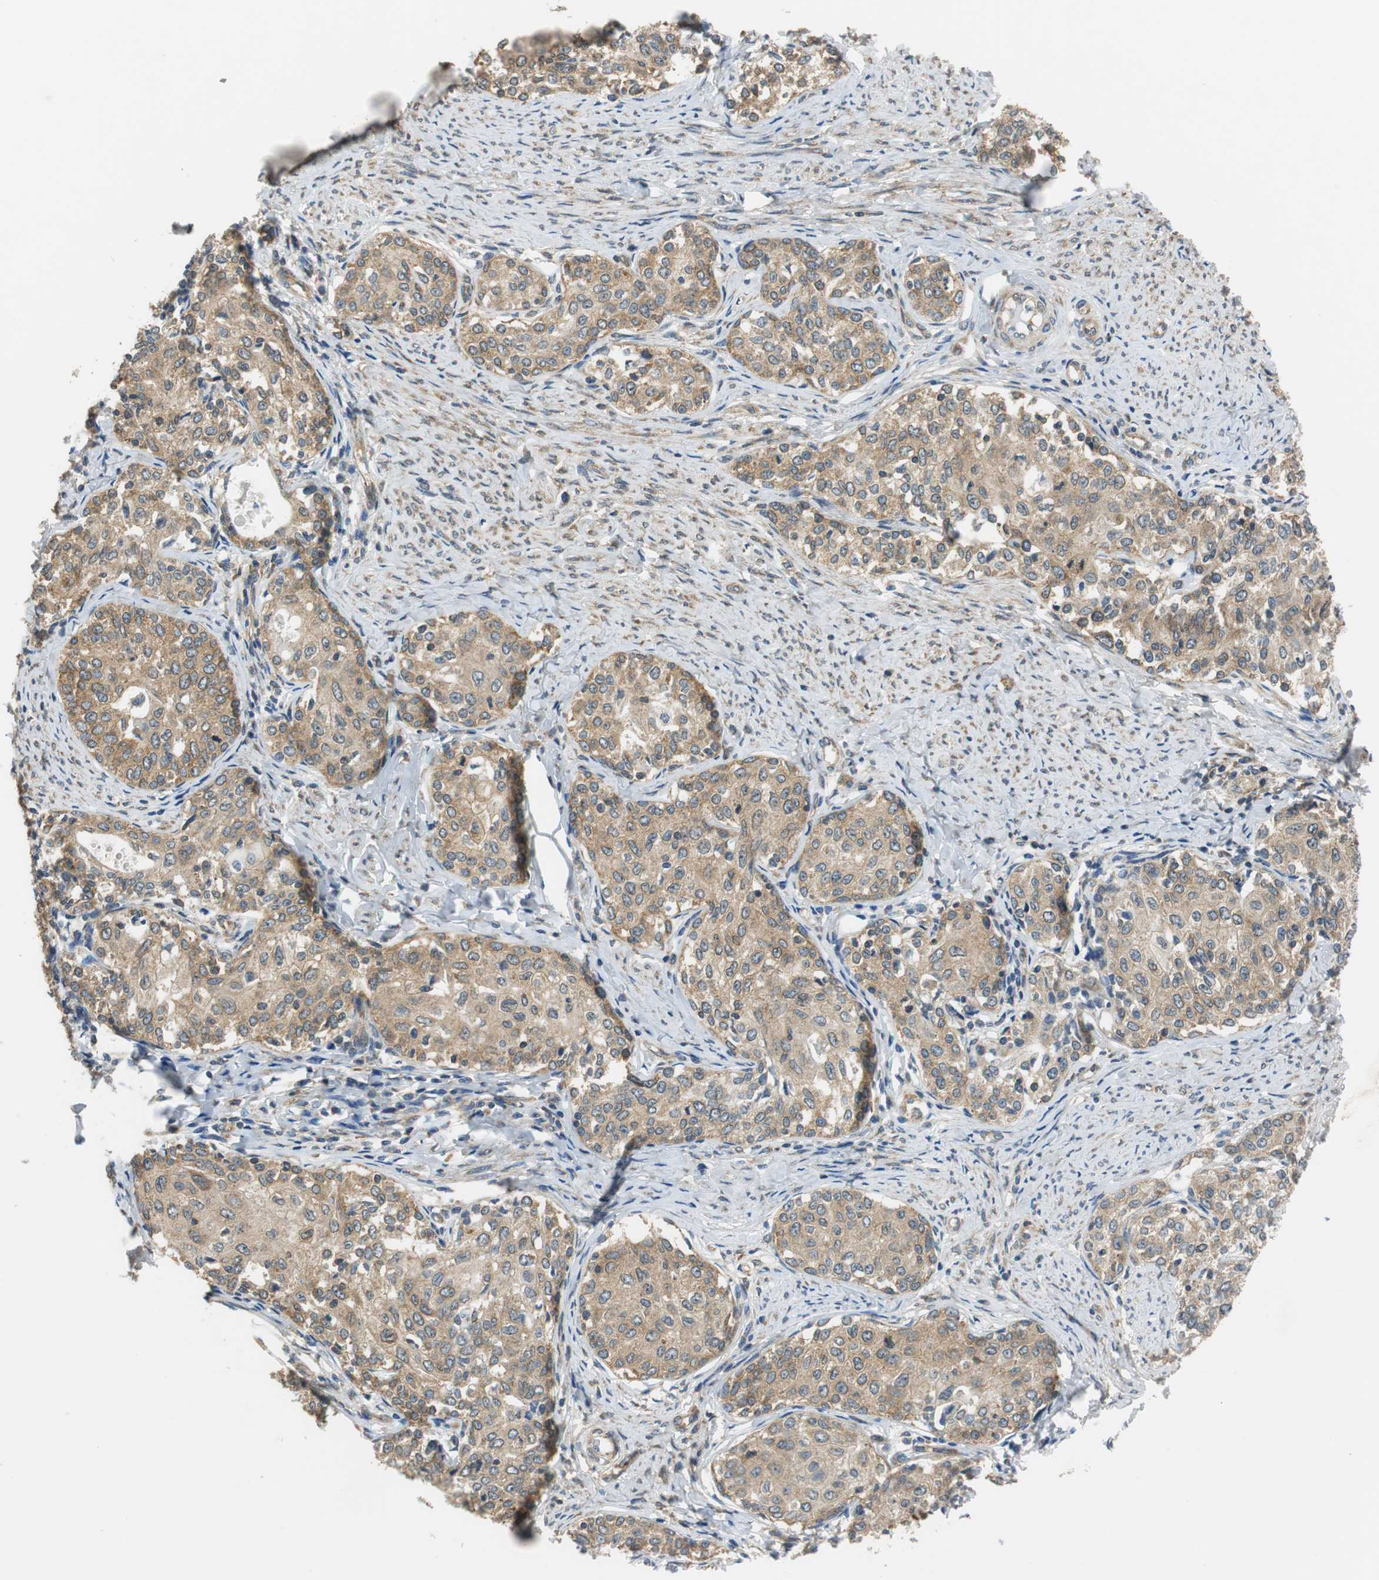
{"staining": {"intensity": "moderate", "quantity": ">75%", "location": "cytoplasmic/membranous"}, "tissue": "cervical cancer", "cell_type": "Tumor cells", "image_type": "cancer", "snomed": [{"axis": "morphology", "description": "Squamous cell carcinoma, NOS"}, {"axis": "morphology", "description": "Adenocarcinoma, NOS"}, {"axis": "topography", "description": "Cervix"}], "caption": "Immunohistochemistry photomicrograph of neoplastic tissue: human squamous cell carcinoma (cervical) stained using immunohistochemistry reveals medium levels of moderate protein expression localized specifically in the cytoplasmic/membranous of tumor cells, appearing as a cytoplasmic/membranous brown color.", "gene": "CNOT3", "patient": {"sex": "female", "age": 52}}